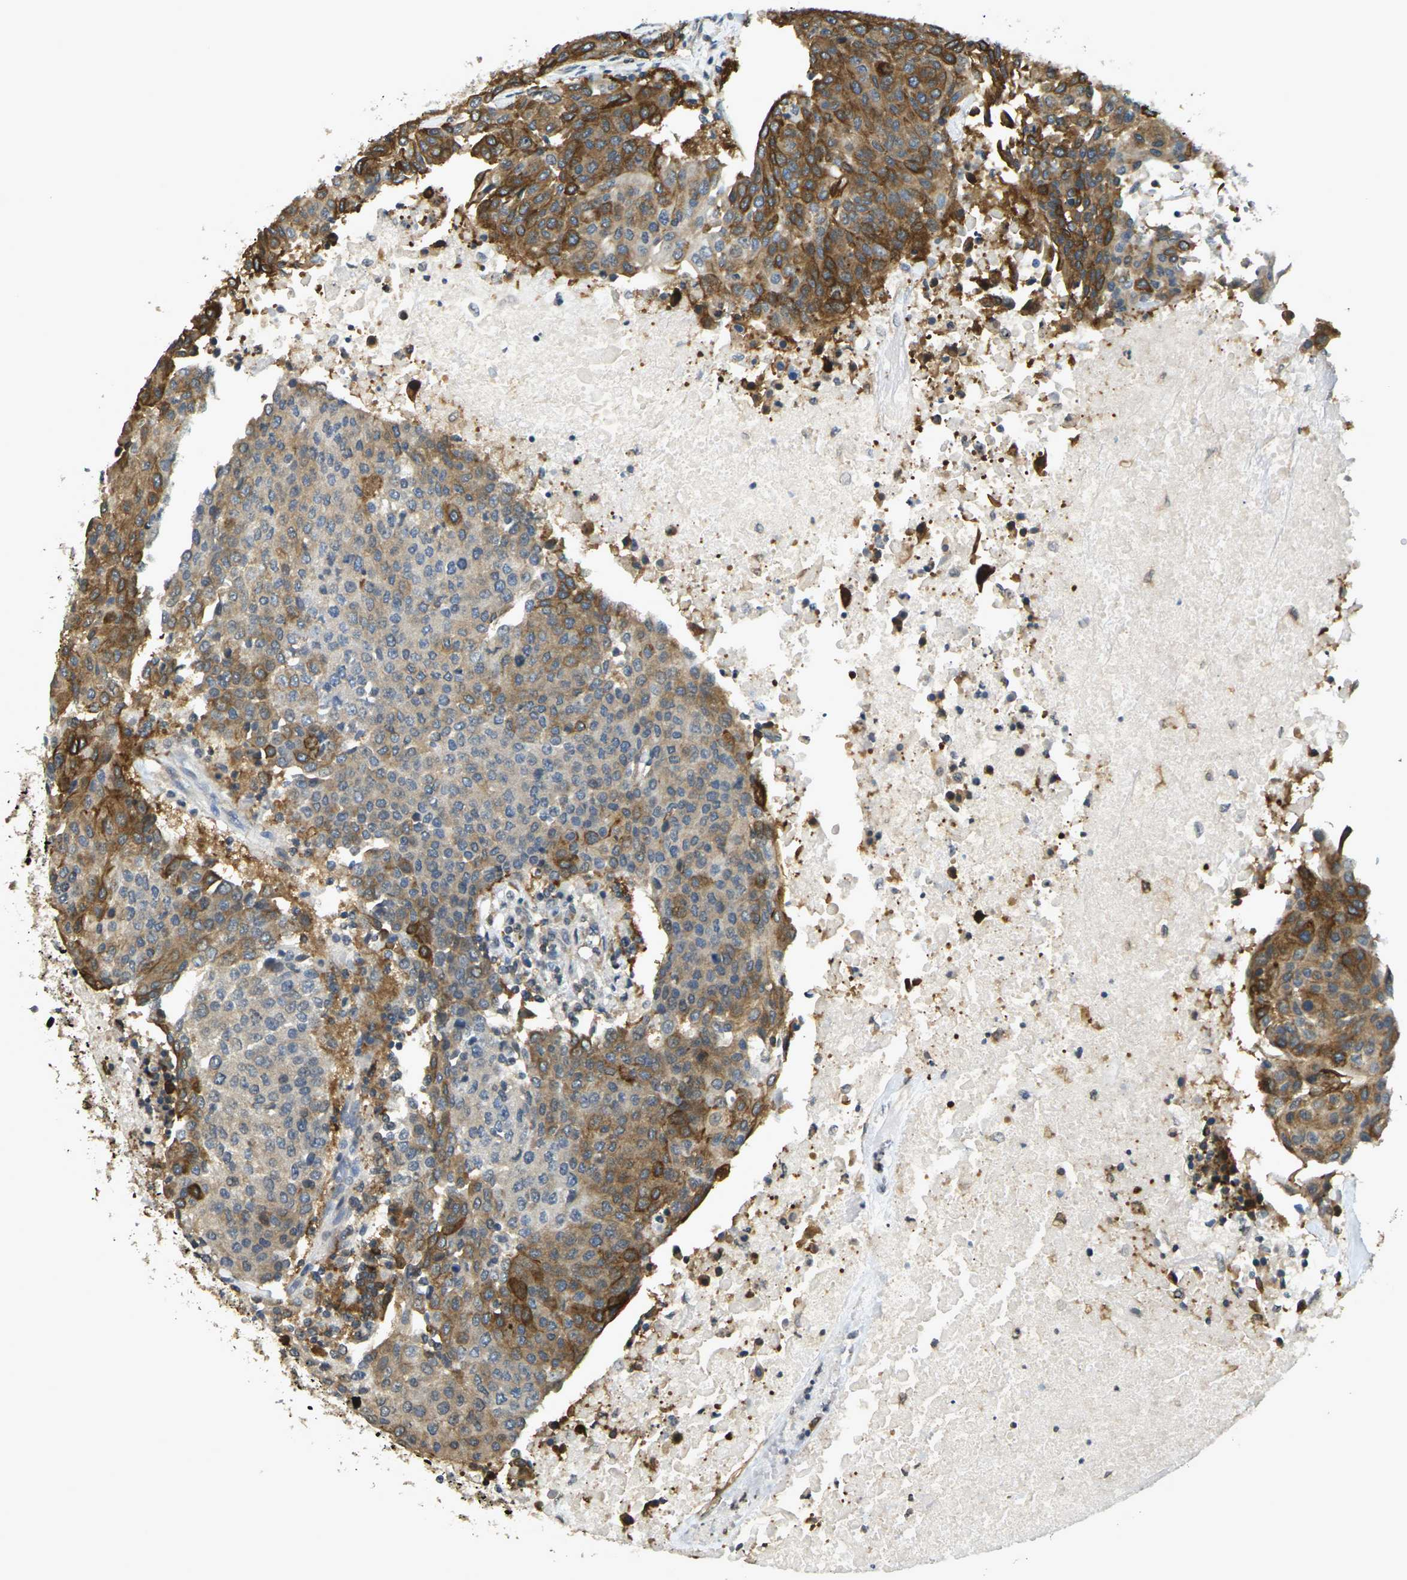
{"staining": {"intensity": "moderate", "quantity": "25%-75%", "location": "cytoplasmic/membranous"}, "tissue": "urothelial cancer", "cell_type": "Tumor cells", "image_type": "cancer", "snomed": [{"axis": "morphology", "description": "Urothelial carcinoma, High grade"}, {"axis": "topography", "description": "Urinary bladder"}], "caption": "Immunohistochemical staining of urothelial cancer demonstrates medium levels of moderate cytoplasmic/membranous protein positivity in approximately 25%-75% of tumor cells.", "gene": "CAST", "patient": {"sex": "female", "age": 85}}